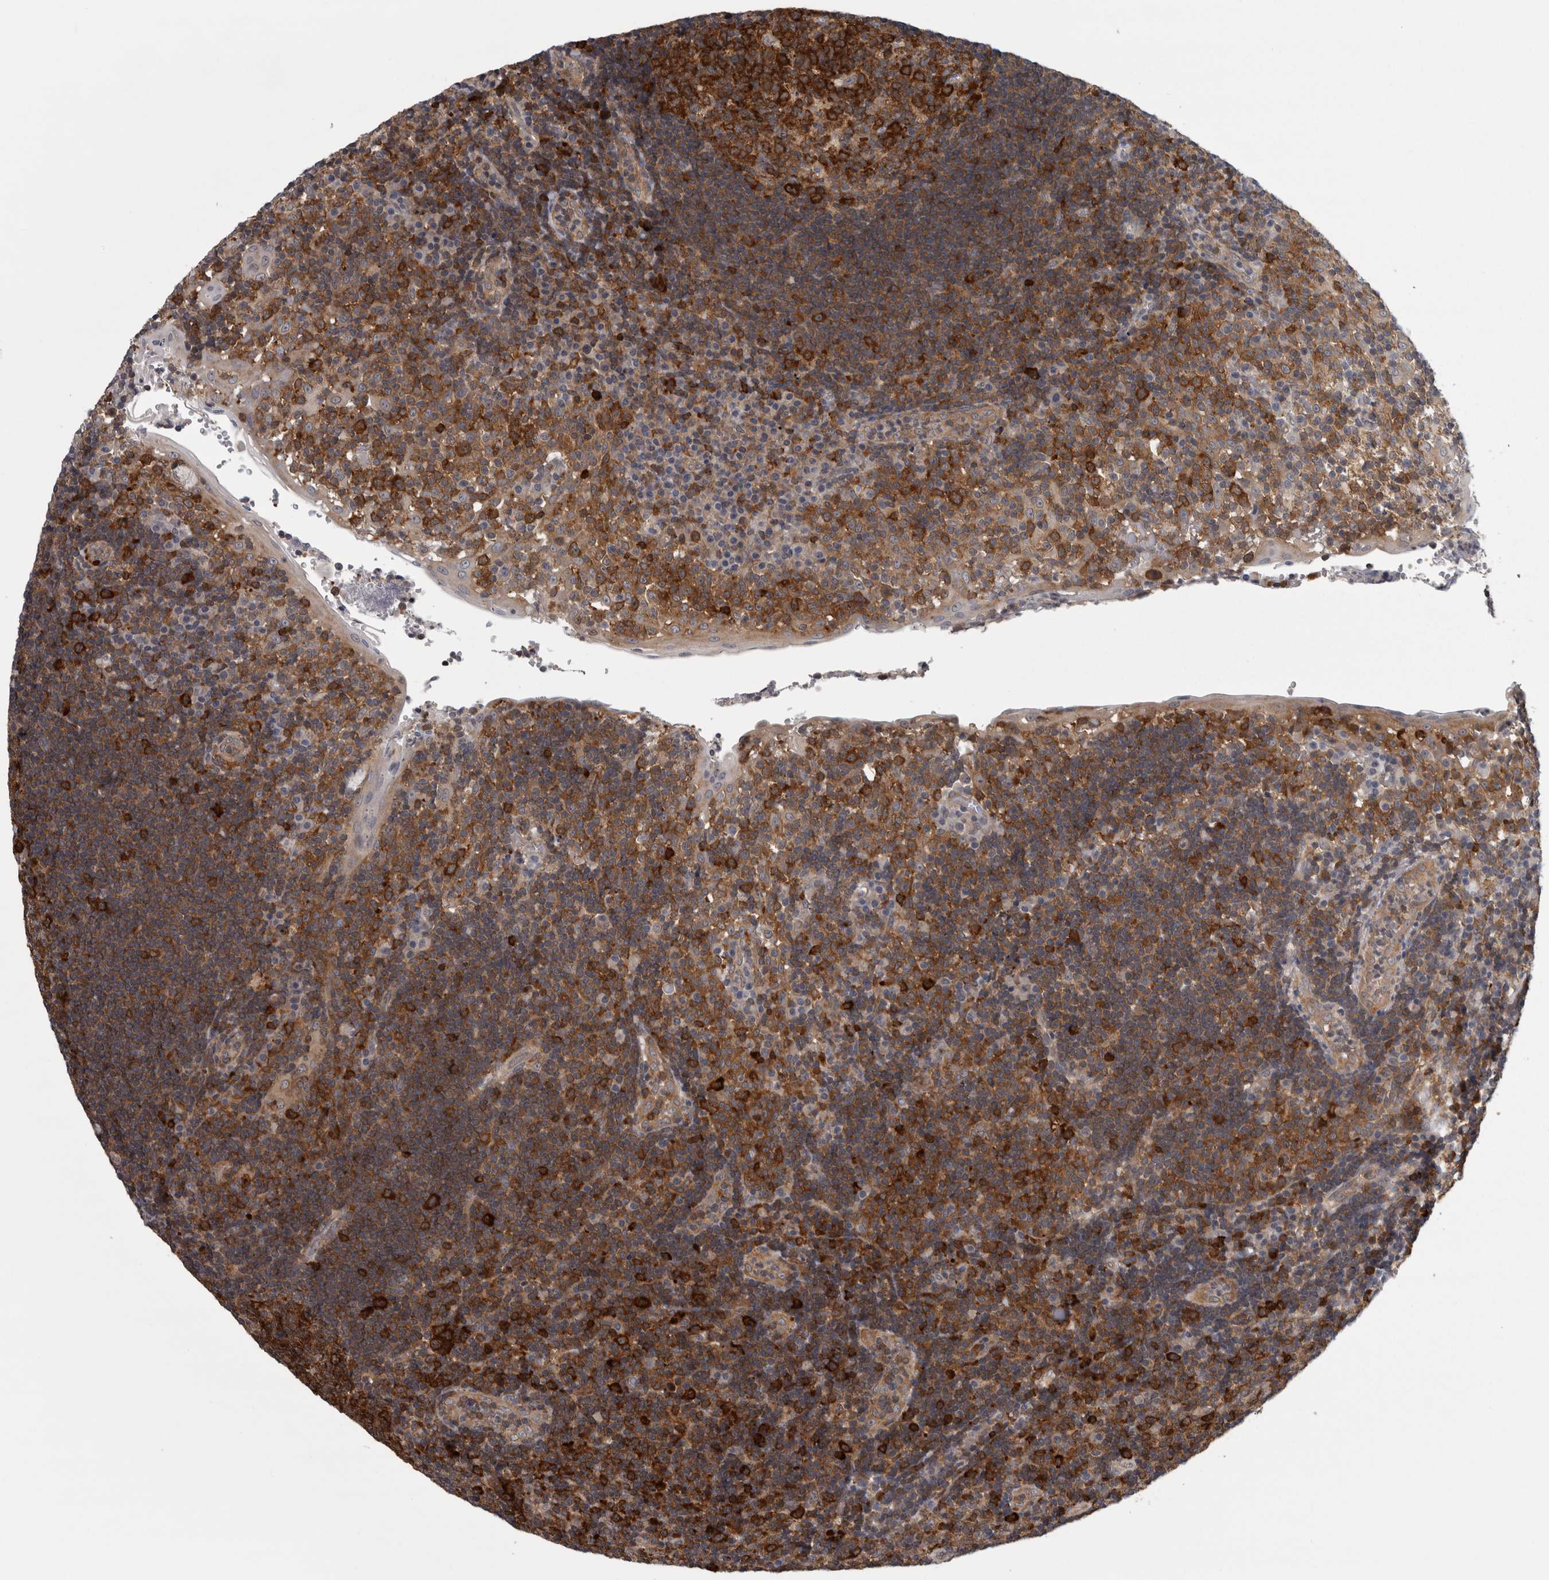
{"staining": {"intensity": "strong", "quantity": ">75%", "location": "cytoplasmic/membranous"}, "tissue": "tonsil", "cell_type": "Germinal center cells", "image_type": "normal", "snomed": [{"axis": "morphology", "description": "Normal tissue, NOS"}, {"axis": "topography", "description": "Tonsil"}], "caption": "The micrograph reveals staining of normal tonsil, revealing strong cytoplasmic/membranous protein expression (brown color) within germinal center cells. The staining was performed using DAB (3,3'-diaminobenzidine) to visualize the protein expression in brown, while the nuclei were stained in blue with hematoxylin (Magnification: 20x).", "gene": "CACYBP", "patient": {"sex": "female", "age": 40}}